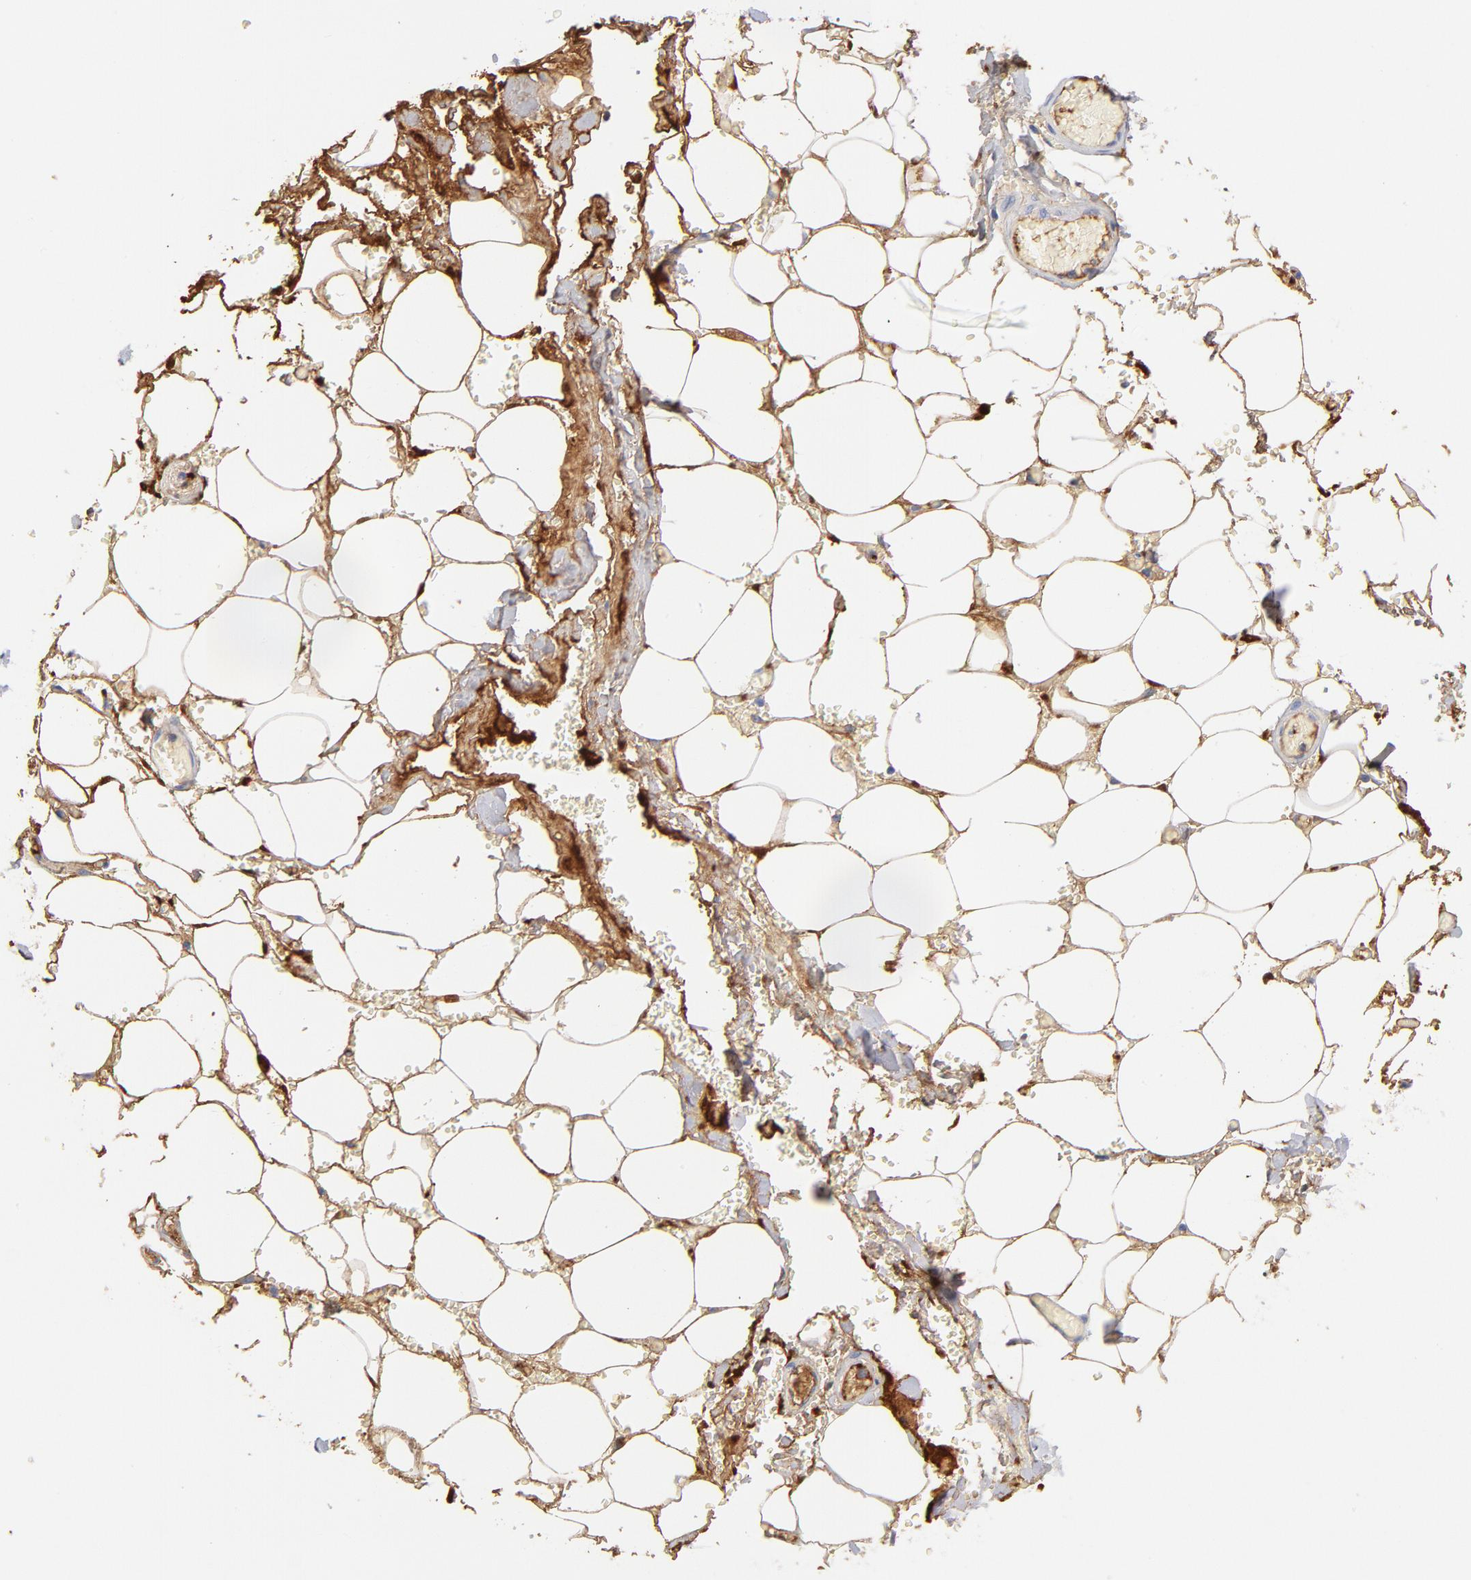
{"staining": {"intensity": "strong", "quantity": ">75%", "location": "cytoplasmic/membranous"}, "tissue": "adipose tissue", "cell_type": "Adipocytes", "image_type": "normal", "snomed": [{"axis": "morphology", "description": "Normal tissue, NOS"}, {"axis": "morphology", "description": "Cholangiocarcinoma"}, {"axis": "topography", "description": "Liver"}, {"axis": "topography", "description": "Peripheral nerve tissue"}], "caption": "Strong cytoplasmic/membranous expression for a protein is appreciated in approximately >75% of adipocytes of benign adipose tissue using immunohistochemistry.", "gene": "C3", "patient": {"sex": "male", "age": 50}}